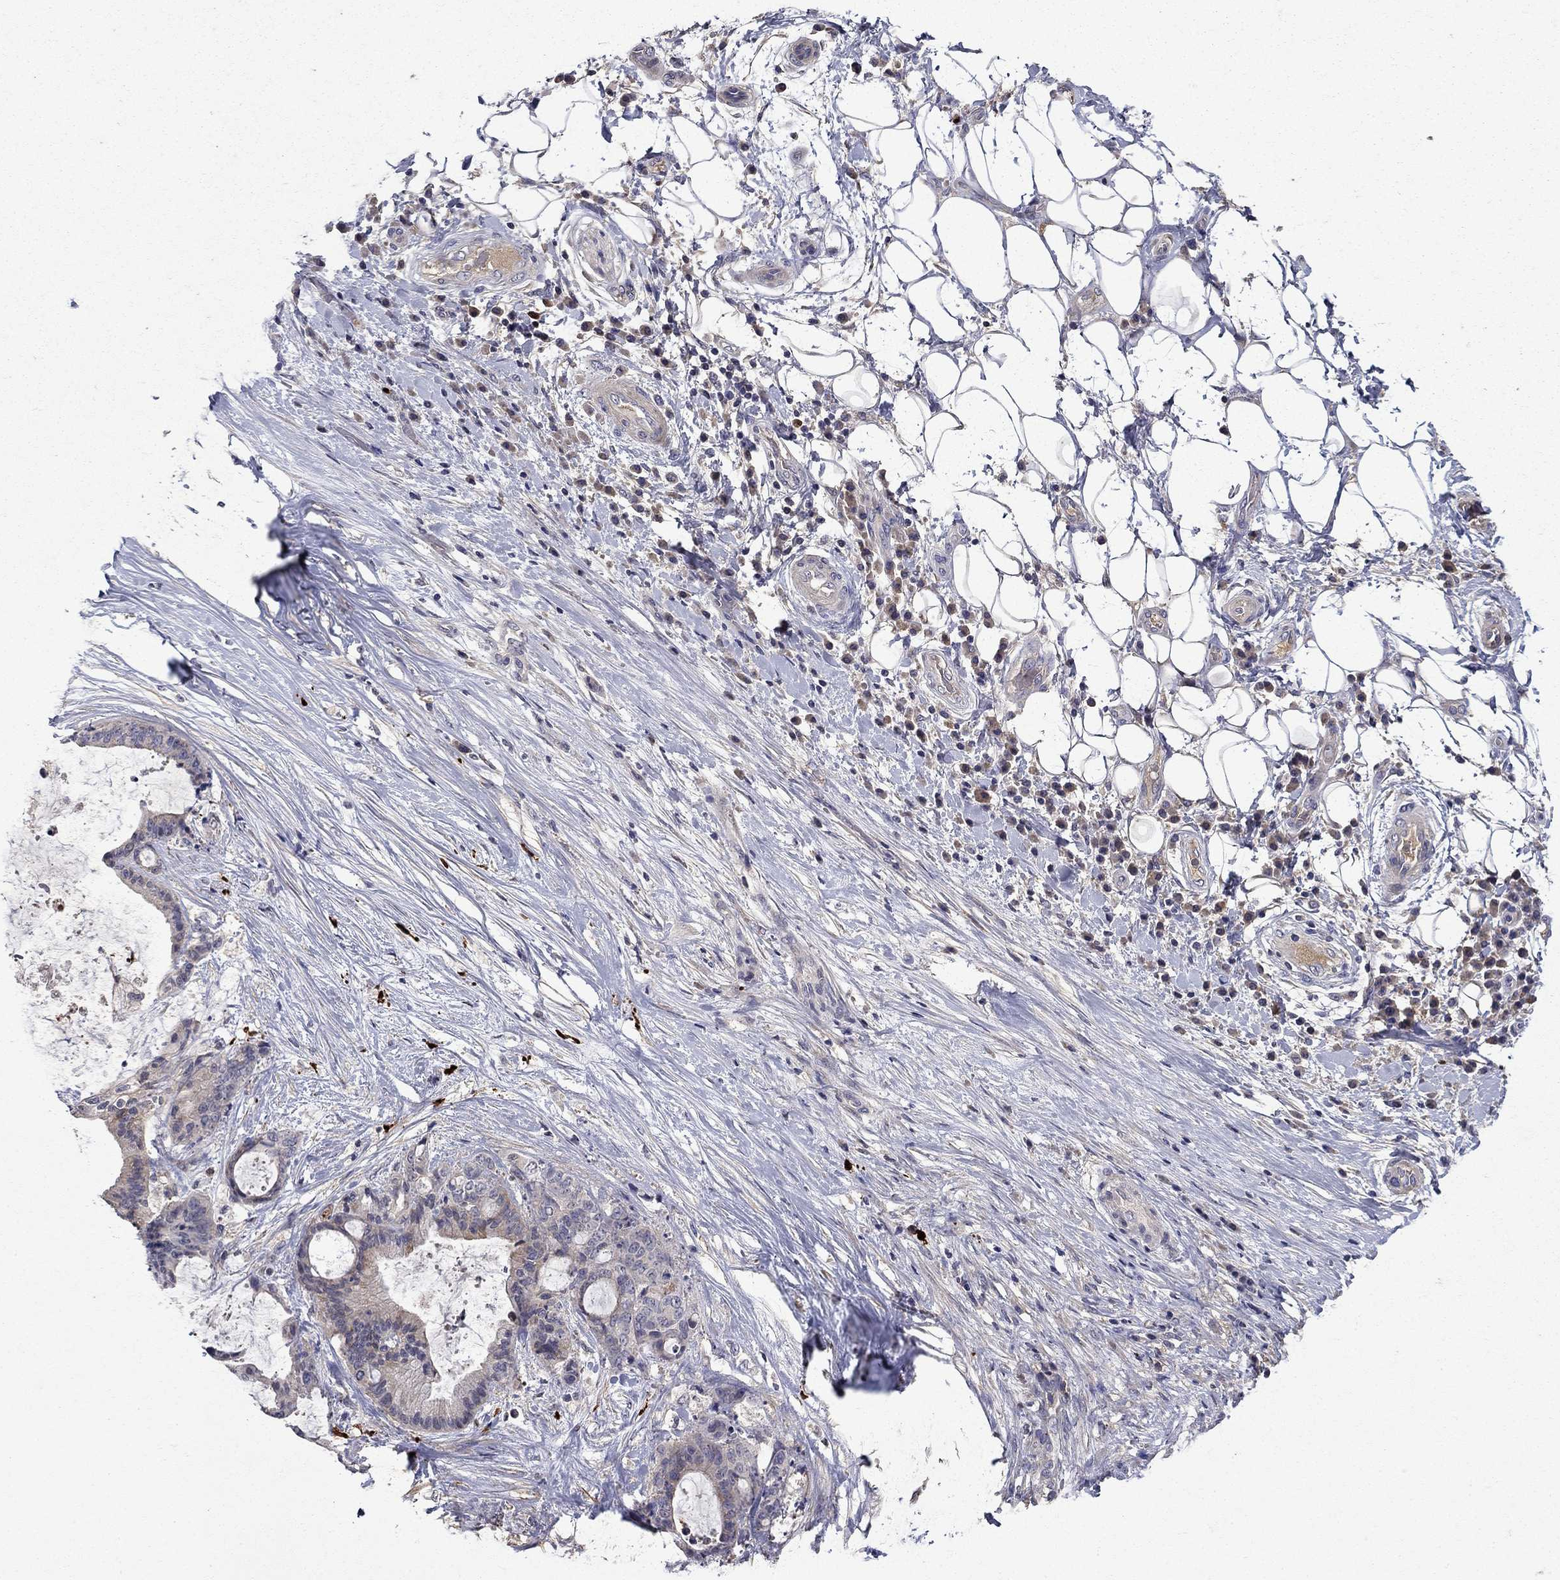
{"staining": {"intensity": "negative", "quantity": "none", "location": "none"}, "tissue": "liver cancer", "cell_type": "Tumor cells", "image_type": "cancer", "snomed": [{"axis": "morphology", "description": "Cholangiocarcinoma"}, {"axis": "topography", "description": "Liver"}], "caption": "The immunohistochemistry histopathology image has no significant expression in tumor cells of cholangiocarcinoma (liver) tissue. (Immunohistochemistry, brightfield microscopy, high magnification).", "gene": "SATB1", "patient": {"sex": "female", "age": 73}}